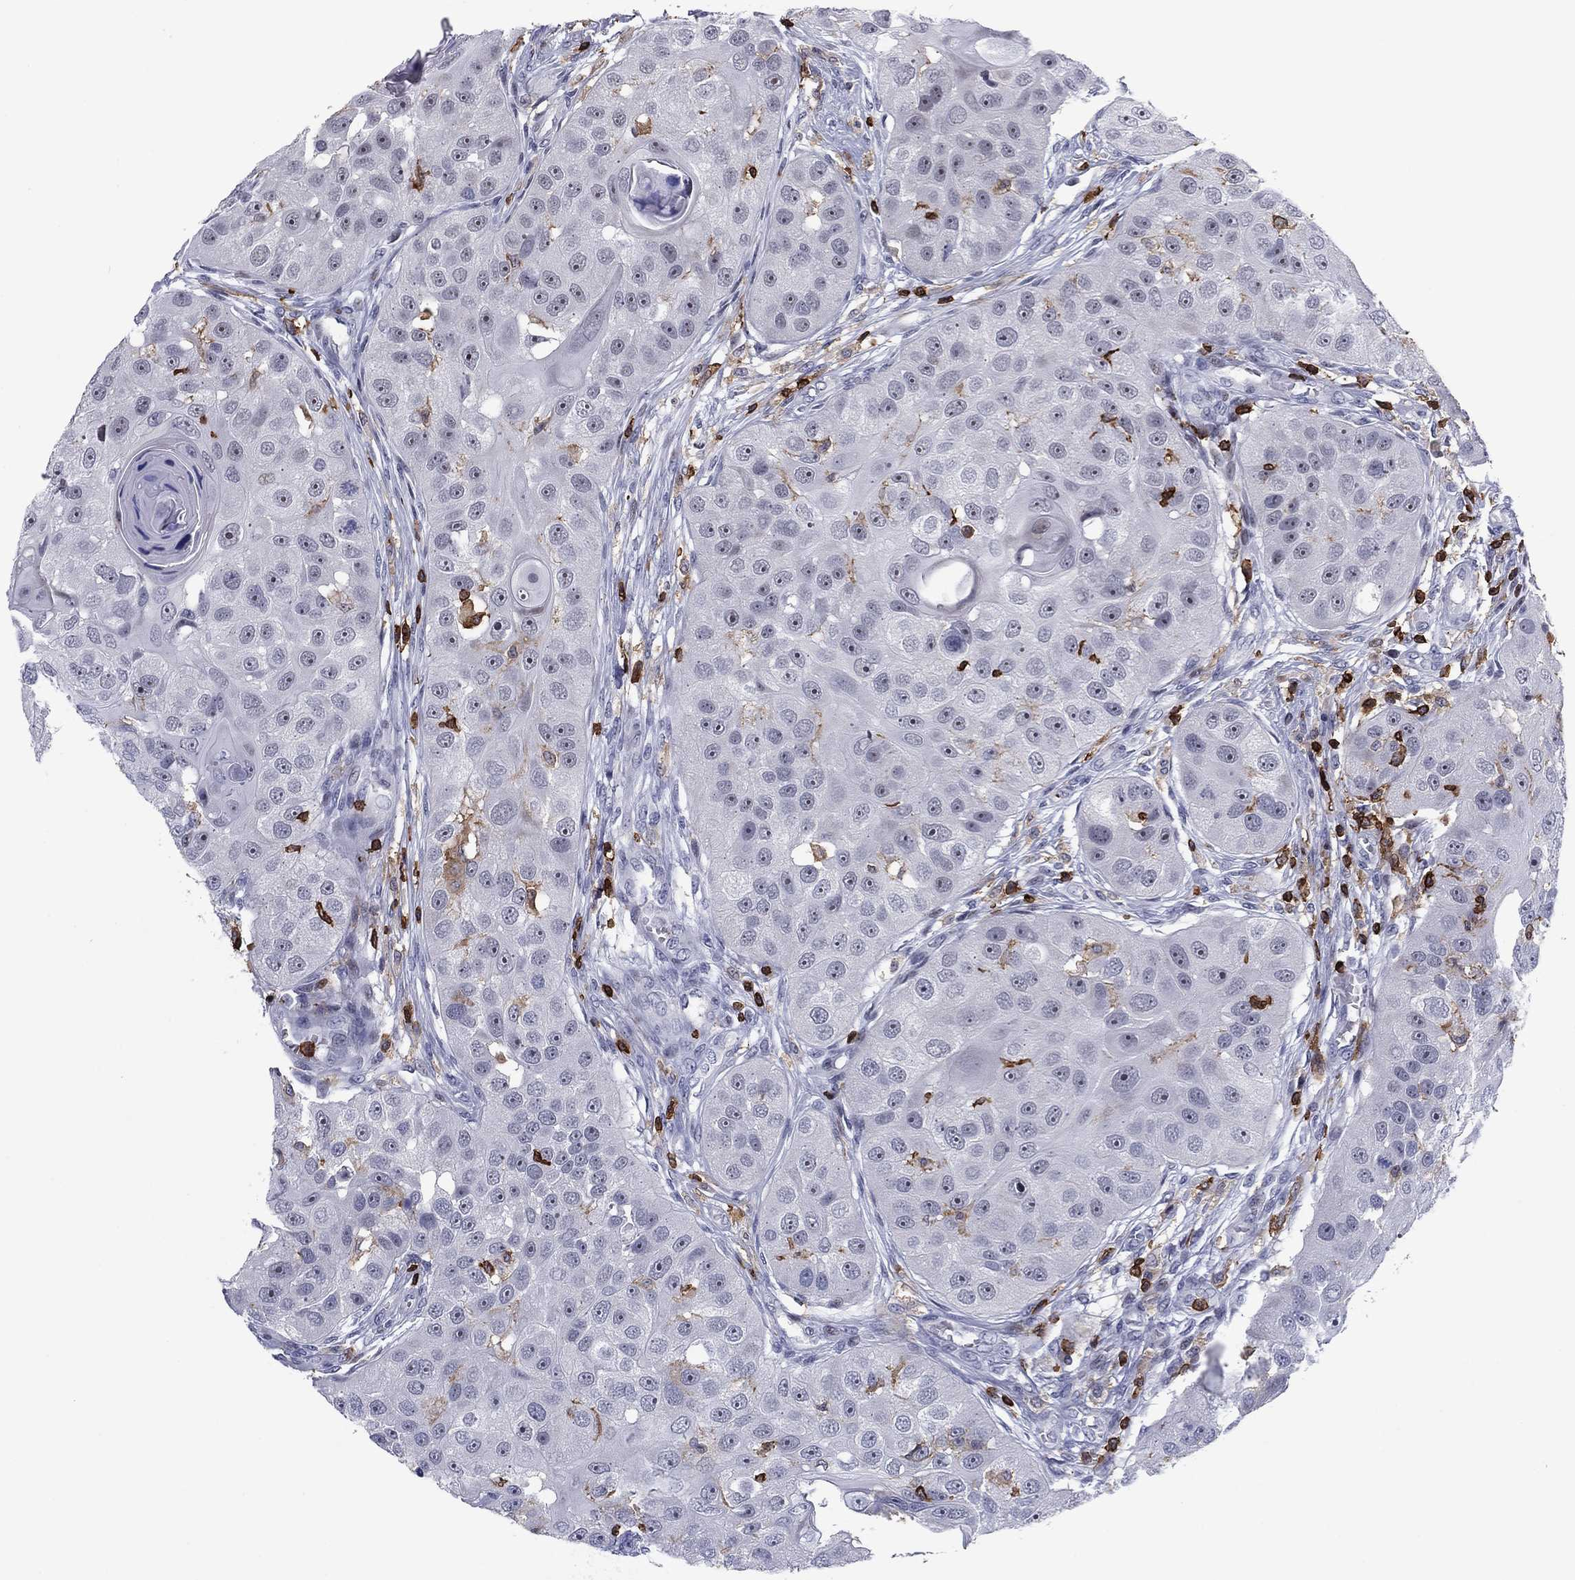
{"staining": {"intensity": "negative", "quantity": "none", "location": "none"}, "tissue": "head and neck cancer", "cell_type": "Tumor cells", "image_type": "cancer", "snomed": [{"axis": "morphology", "description": "Normal tissue, NOS"}, {"axis": "morphology", "description": "Squamous cell carcinoma, NOS"}, {"axis": "topography", "description": "Skeletal muscle"}, {"axis": "topography", "description": "Head-Neck"}], "caption": "Immunohistochemistry (IHC) micrograph of neoplastic tissue: head and neck squamous cell carcinoma stained with DAB (3,3'-diaminobenzidine) displays no significant protein staining in tumor cells. (DAB (3,3'-diaminobenzidine) IHC with hematoxylin counter stain).", "gene": "ARHGAP27", "patient": {"sex": "male", "age": 51}}